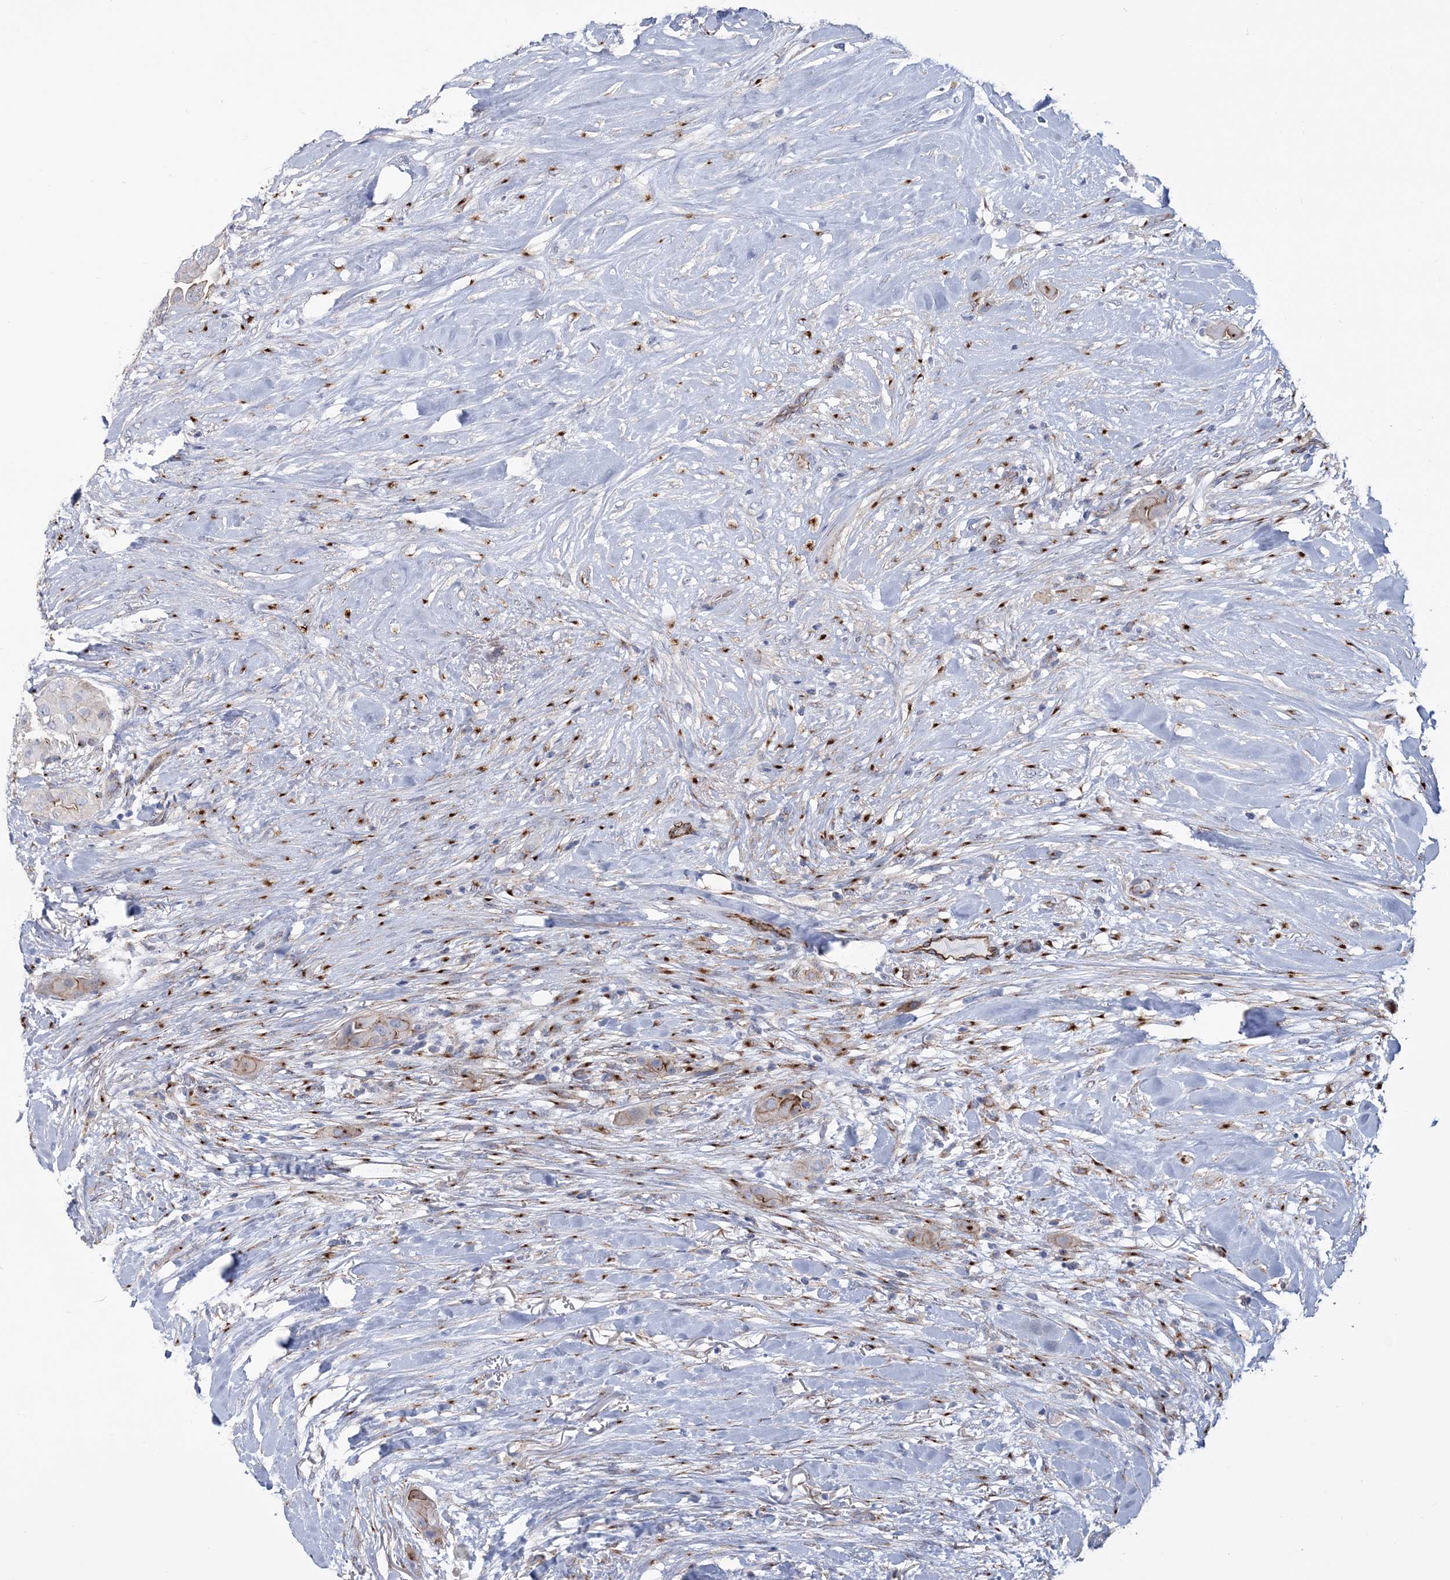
{"staining": {"intensity": "strong", "quantity": "<25%", "location": "cytoplasmic/membranous"}, "tissue": "thyroid cancer", "cell_type": "Tumor cells", "image_type": "cancer", "snomed": [{"axis": "morphology", "description": "Papillary adenocarcinoma, NOS"}, {"axis": "topography", "description": "Thyroid gland"}], "caption": "A photomicrograph of papillary adenocarcinoma (thyroid) stained for a protein displays strong cytoplasmic/membranous brown staining in tumor cells.", "gene": "RAB11FIP5", "patient": {"sex": "female", "age": 59}}